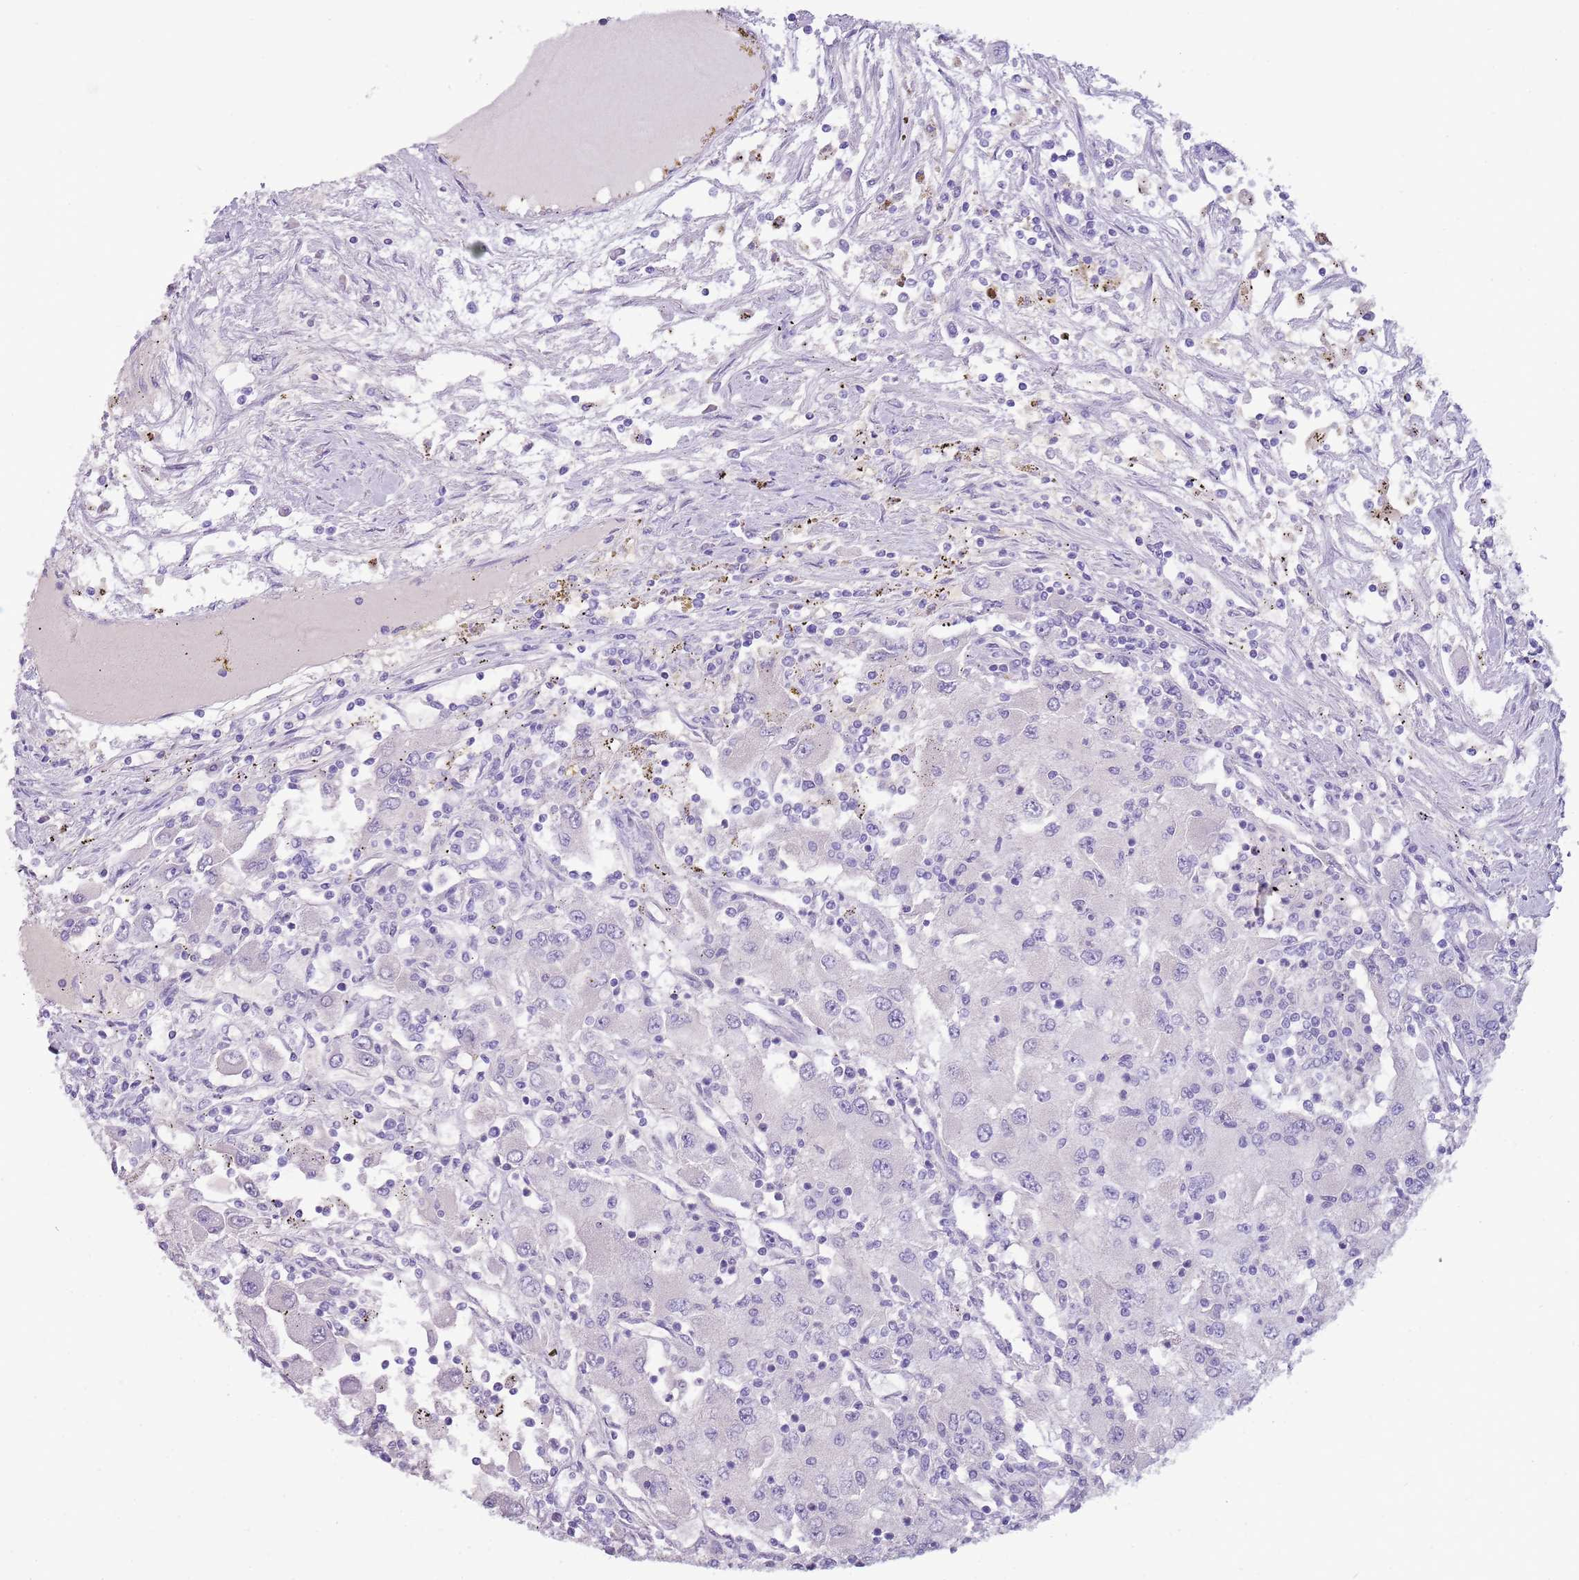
{"staining": {"intensity": "negative", "quantity": "none", "location": "none"}, "tissue": "renal cancer", "cell_type": "Tumor cells", "image_type": "cancer", "snomed": [{"axis": "morphology", "description": "Adenocarcinoma, NOS"}, {"axis": "topography", "description": "Kidney"}], "caption": "Tumor cells show no significant staining in renal cancer.", "gene": "NBPF6", "patient": {"sex": "female", "age": 67}}